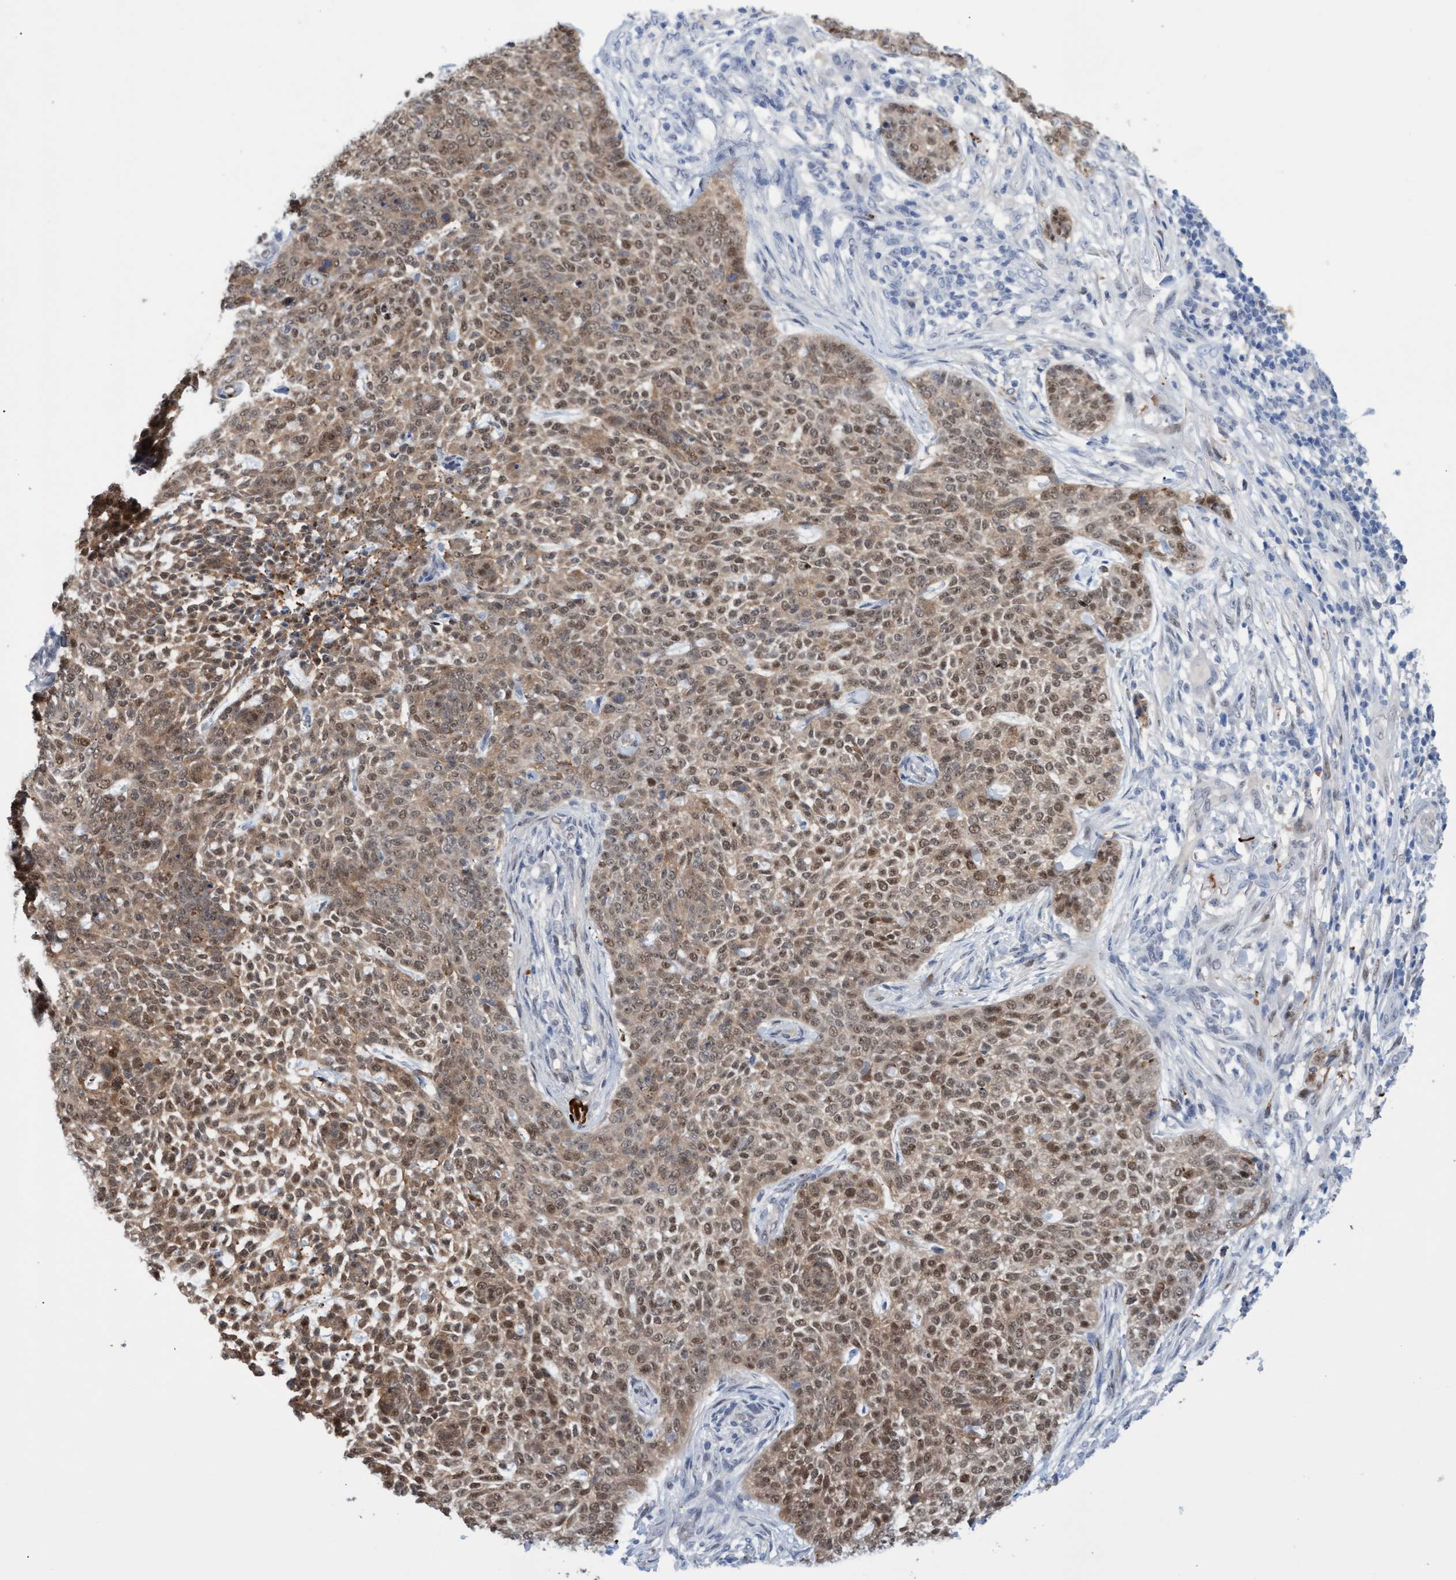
{"staining": {"intensity": "moderate", "quantity": ">75%", "location": "cytoplasmic/membranous,nuclear"}, "tissue": "skin cancer", "cell_type": "Tumor cells", "image_type": "cancer", "snomed": [{"axis": "morphology", "description": "Basal cell carcinoma"}, {"axis": "topography", "description": "Skin"}], "caption": "Immunohistochemistry of skin cancer reveals medium levels of moderate cytoplasmic/membranous and nuclear staining in about >75% of tumor cells.", "gene": "PINX1", "patient": {"sex": "female", "age": 64}}